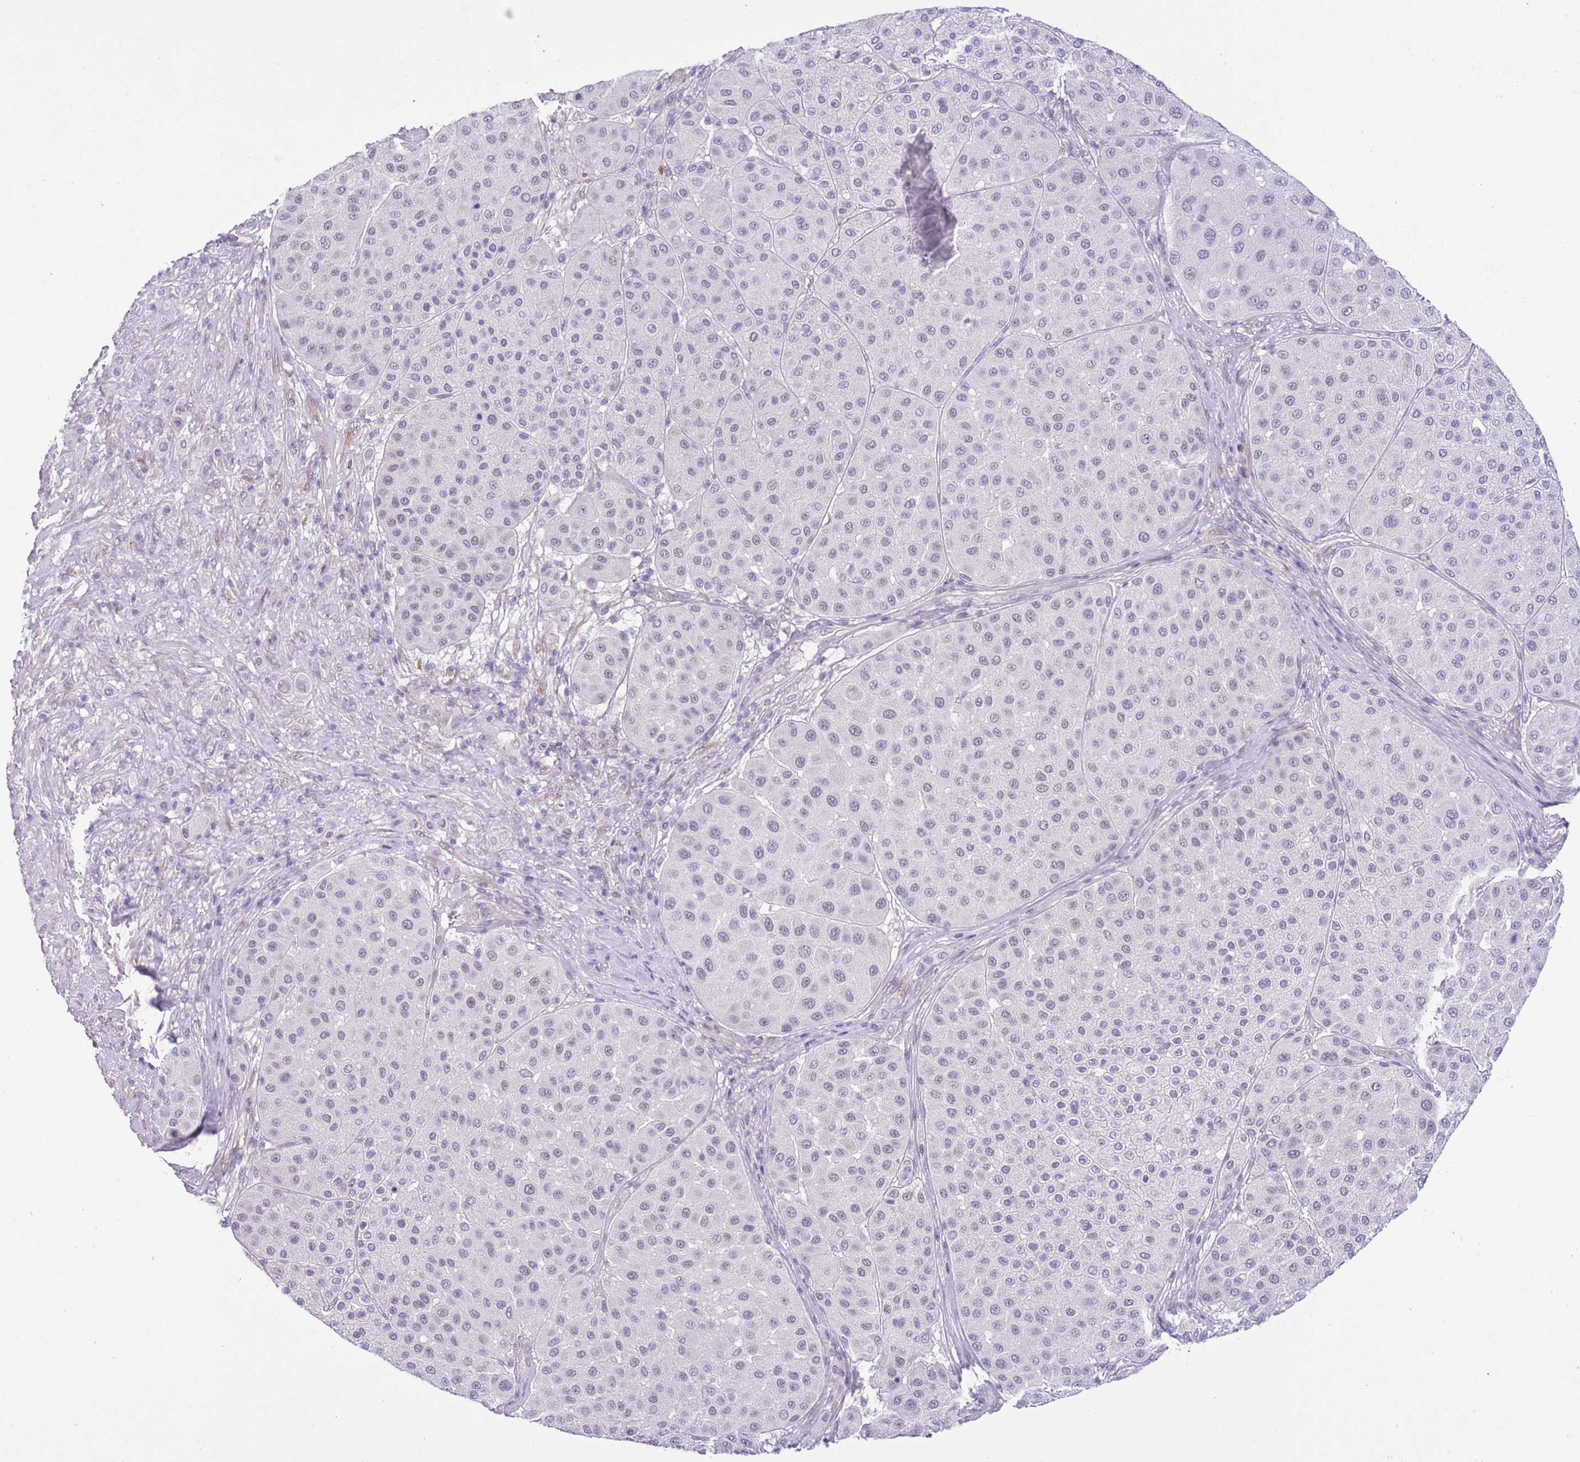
{"staining": {"intensity": "negative", "quantity": "none", "location": "none"}, "tissue": "melanoma", "cell_type": "Tumor cells", "image_type": "cancer", "snomed": [{"axis": "morphology", "description": "Malignant melanoma, Metastatic site"}, {"axis": "topography", "description": "Smooth muscle"}], "caption": "Protein analysis of malignant melanoma (metastatic site) exhibits no significant staining in tumor cells. Brightfield microscopy of IHC stained with DAB (brown) and hematoxylin (blue), captured at high magnification.", "gene": "MIDN", "patient": {"sex": "male", "age": 41}}